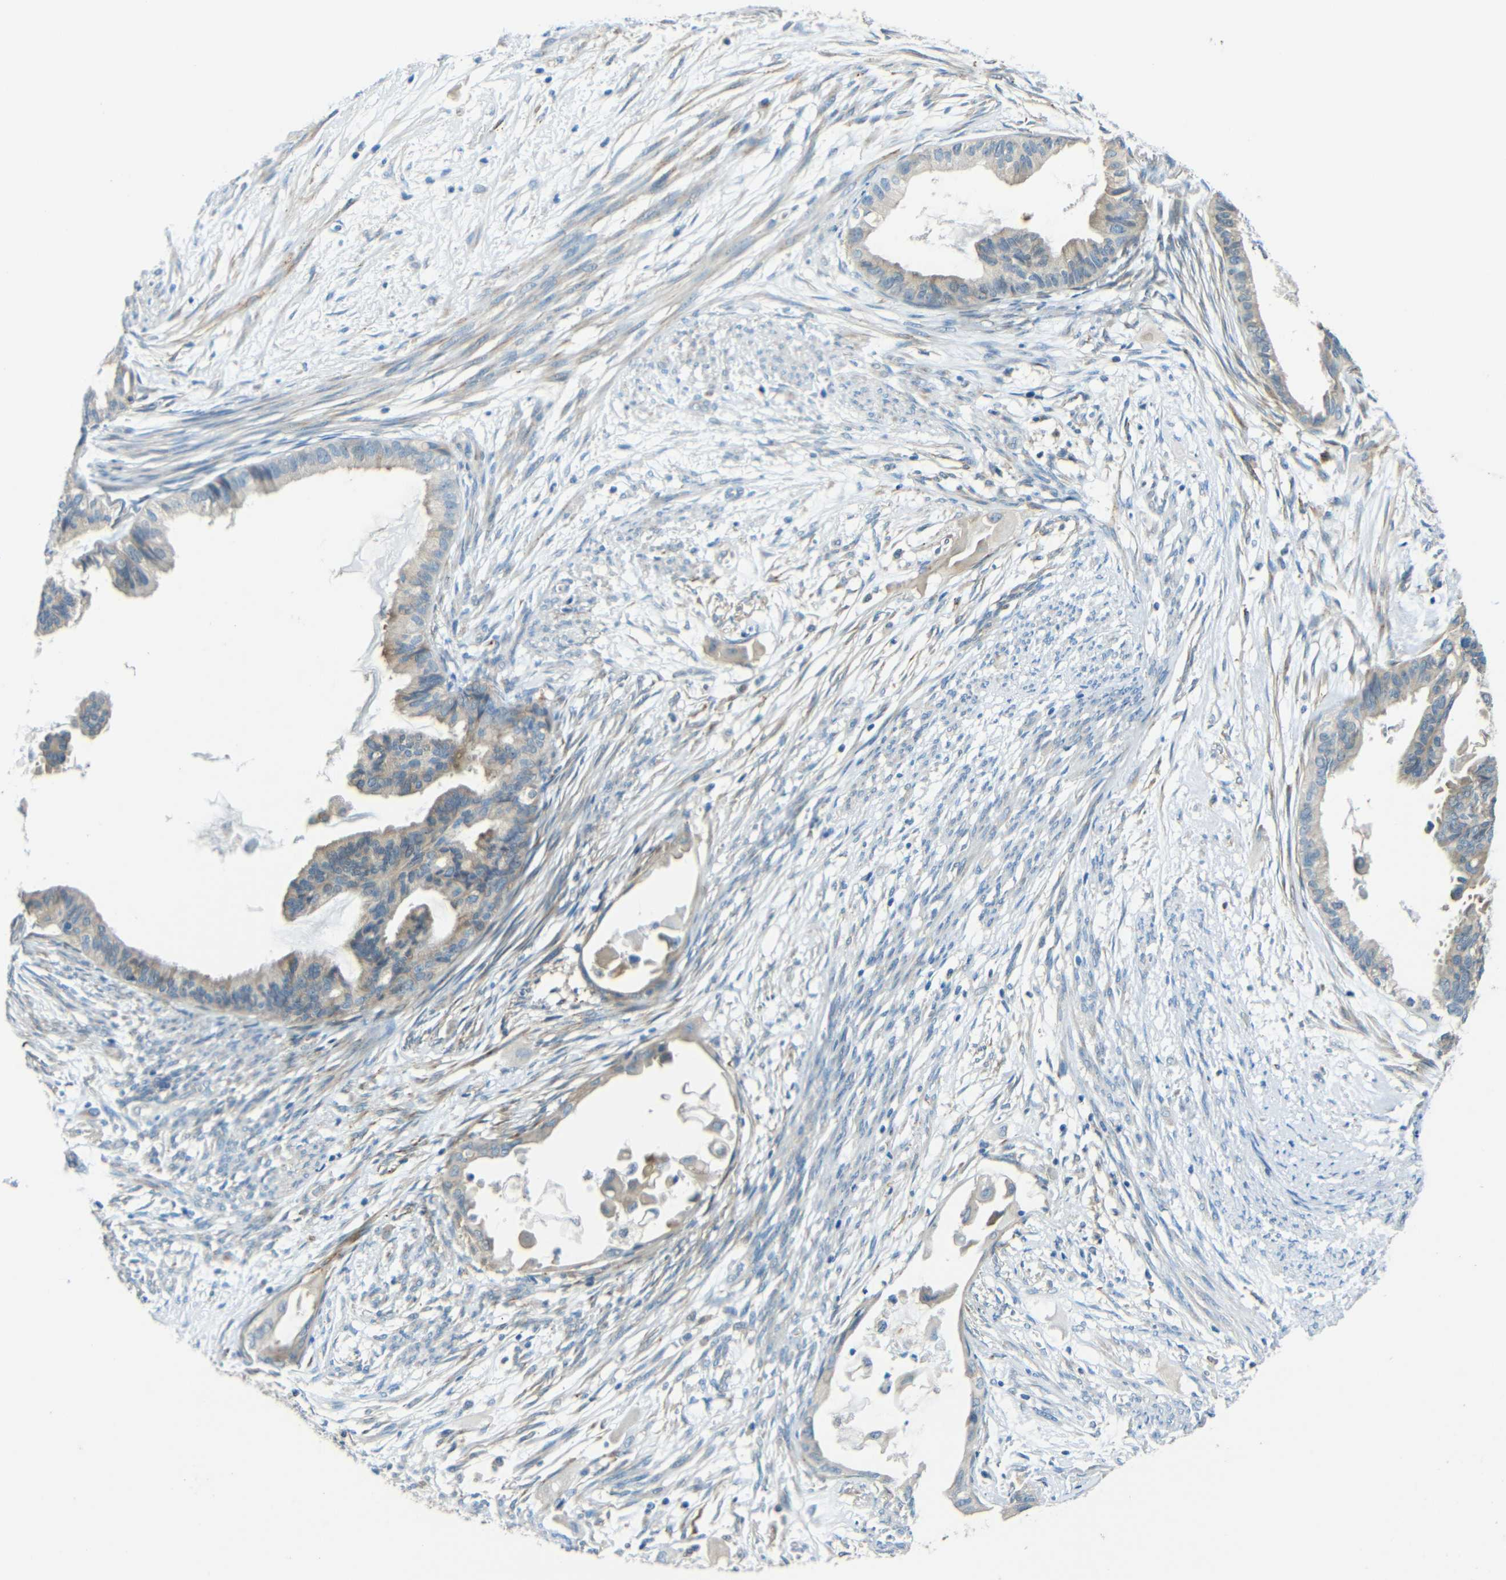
{"staining": {"intensity": "weak", "quantity": "25%-75%", "location": "cytoplasmic/membranous"}, "tissue": "cervical cancer", "cell_type": "Tumor cells", "image_type": "cancer", "snomed": [{"axis": "morphology", "description": "Normal tissue, NOS"}, {"axis": "morphology", "description": "Adenocarcinoma, NOS"}, {"axis": "topography", "description": "Cervix"}, {"axis": "topography", "description": "Endometrium"}], "caption": "Immunohistochemistry (IHC) (DAB) staining of human cervical cancer (adenocarcinoma) shows weak cytoplasmic/membranous protein staining in approximately 25%-75% of tumor cells.", "gene": "CYP26B1", "patient": {"sex": "female", "age": 86}}